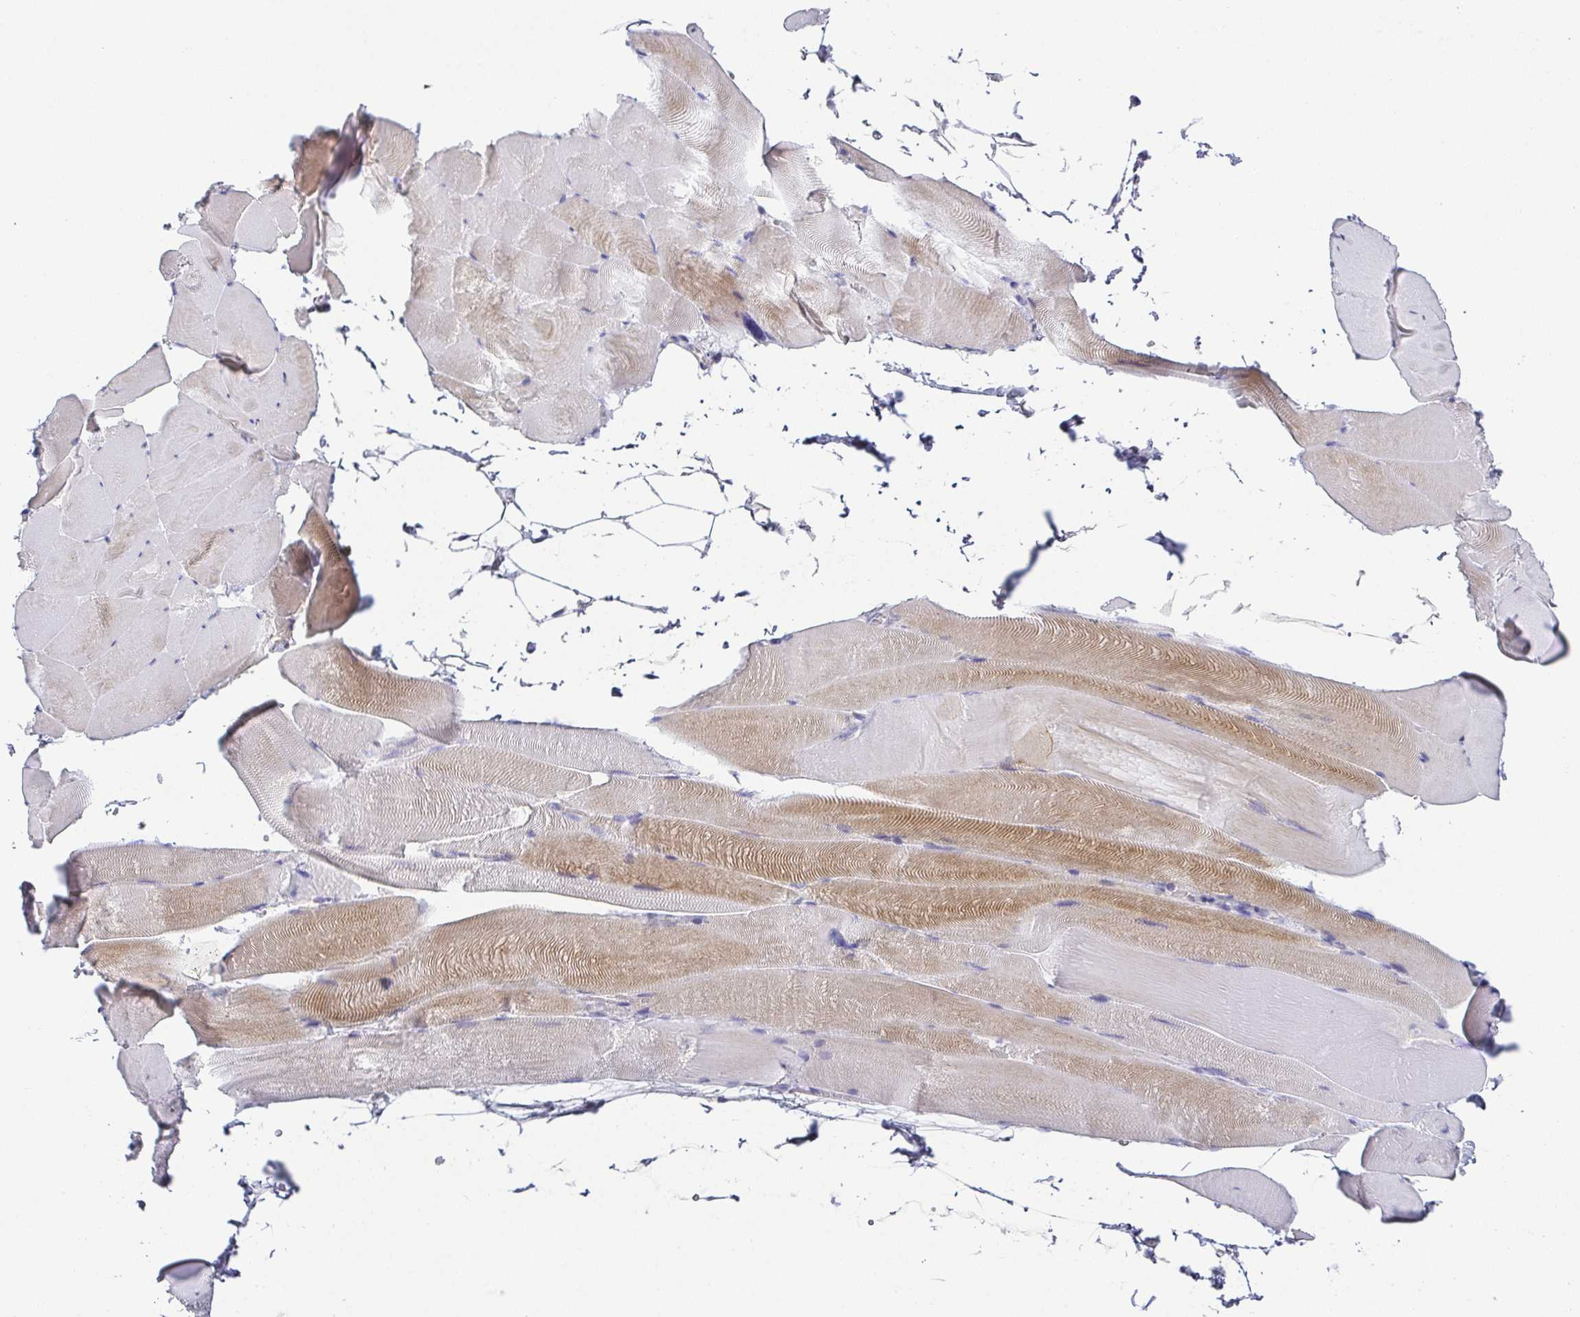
{"staining": {"intensity": "moderate", "quantity": "<25%", "location": "cytoplasmic/membranous"}, "tissue": "skeletal muscle", "cell_type": "Myocytes", "image_type": "normal", "snomed": [{"axis": "morphology", "description": "Normal tissue, NOS"}, {"axis": "topography", "description": "Skeletal muscle"}], "caption": "This image exhibits unremarkable skeletal muscle stained with IHC to label a protein in brown. The cytoplasmic/membranous of myocytes show moderate positivity for the protein. Nuclei are counter-stained blue.", "gene": "RNASE7", "patient": {"sex": "female", "age": 64}}